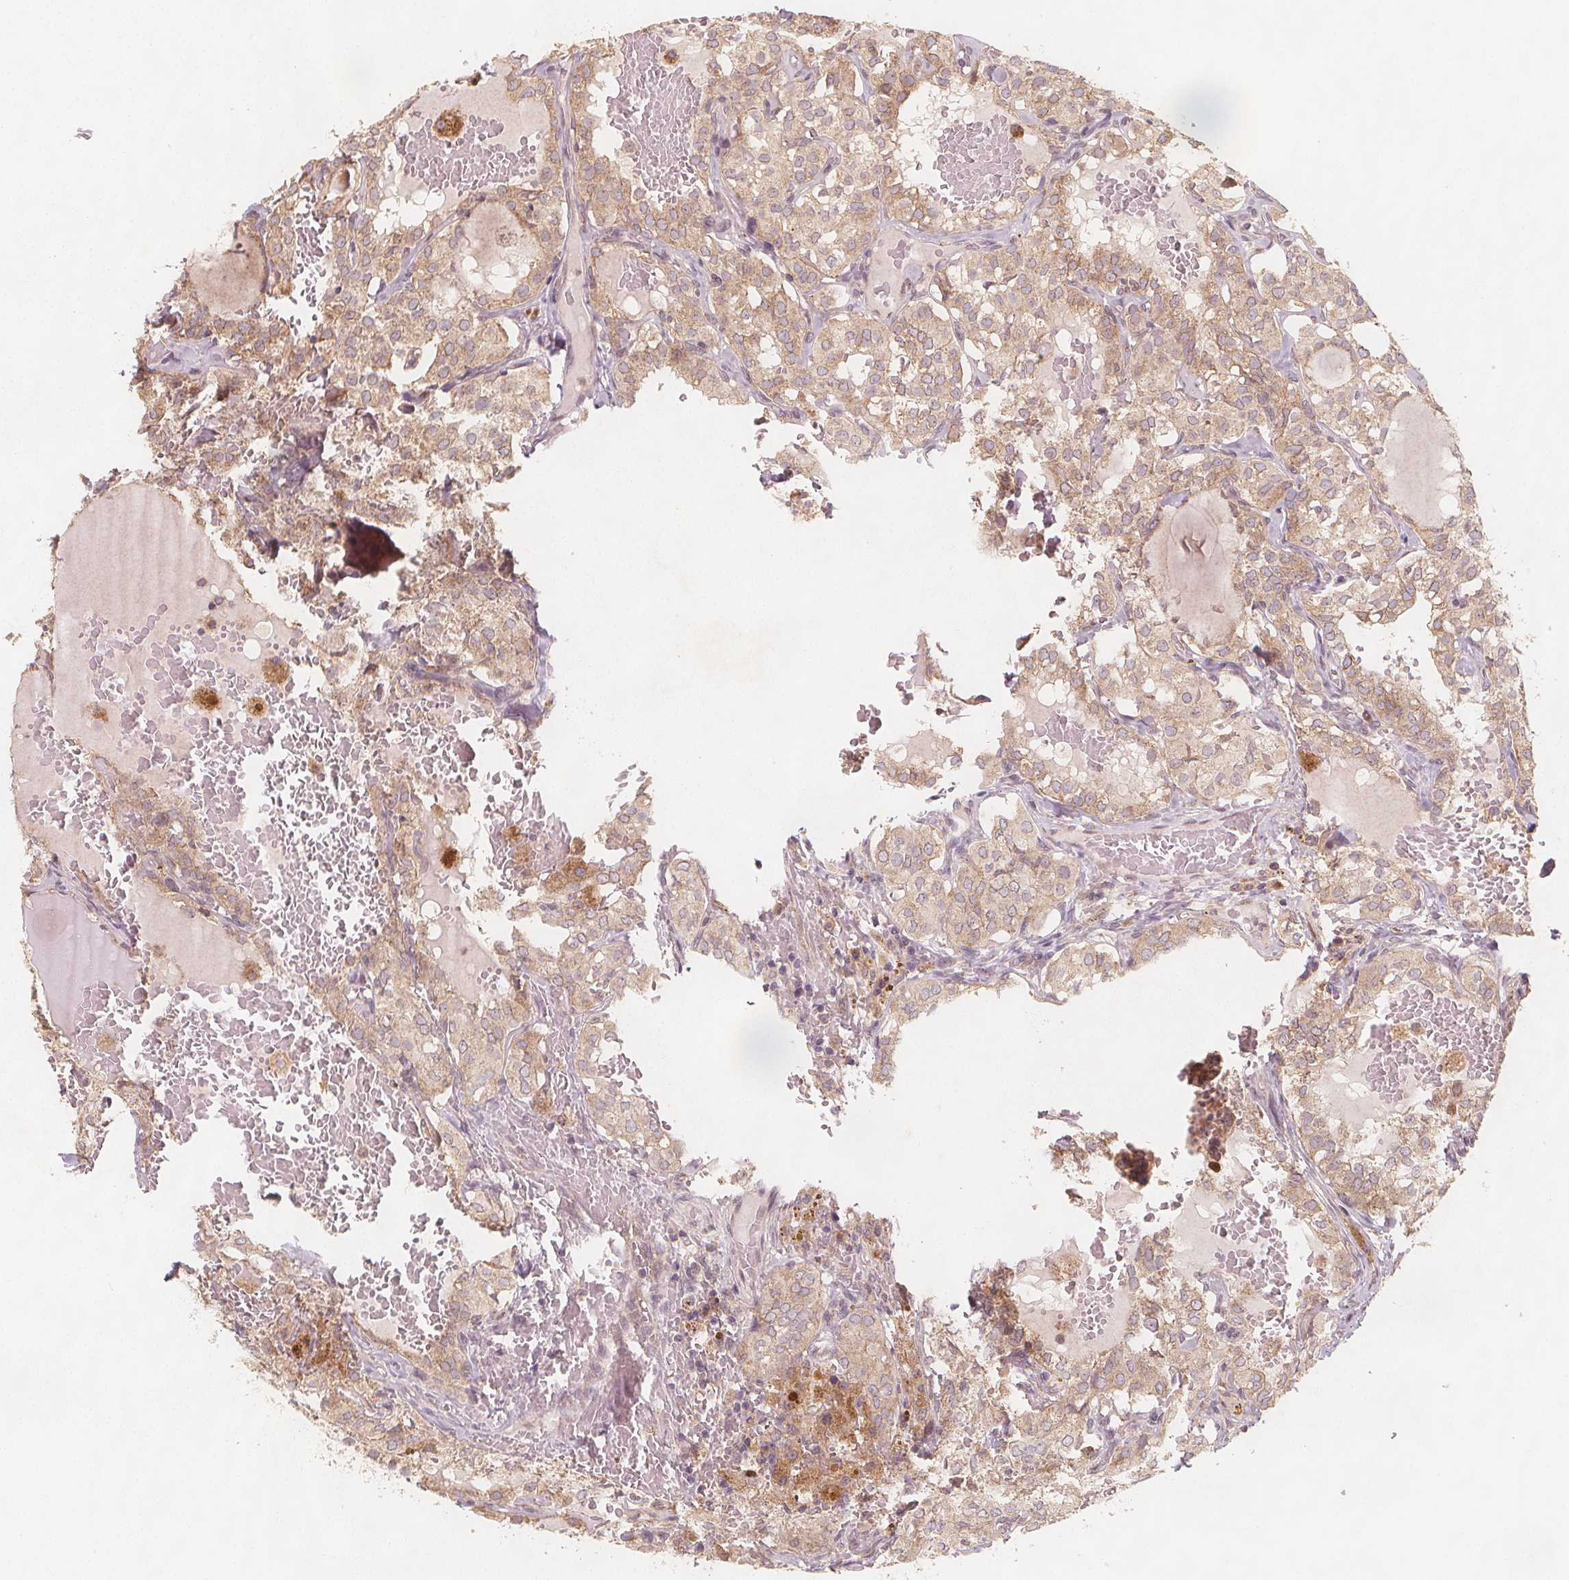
{"staining": {"intensity": "moderate", "quantity": "25%-75%", "location": "cytoplasmic/membranous"}, "tissue": "thyroid cancer", "cell_type": "Tumor cells", "image_type": "cancer", "snomed": [{"axis": "morphology", "description": "Papillary adenocarcinoma, NOS"}, {"axis": "topography", "description": "Thyroid gland"}], "caption": "Brown immunohistochemical staining in human thyroid cancer displays moderate cytoplasmic/membranous positivity in about 25%-75% of tumor cells.", "gene": "NCSTN", "patient": {"sex": "male", "age": 20}}